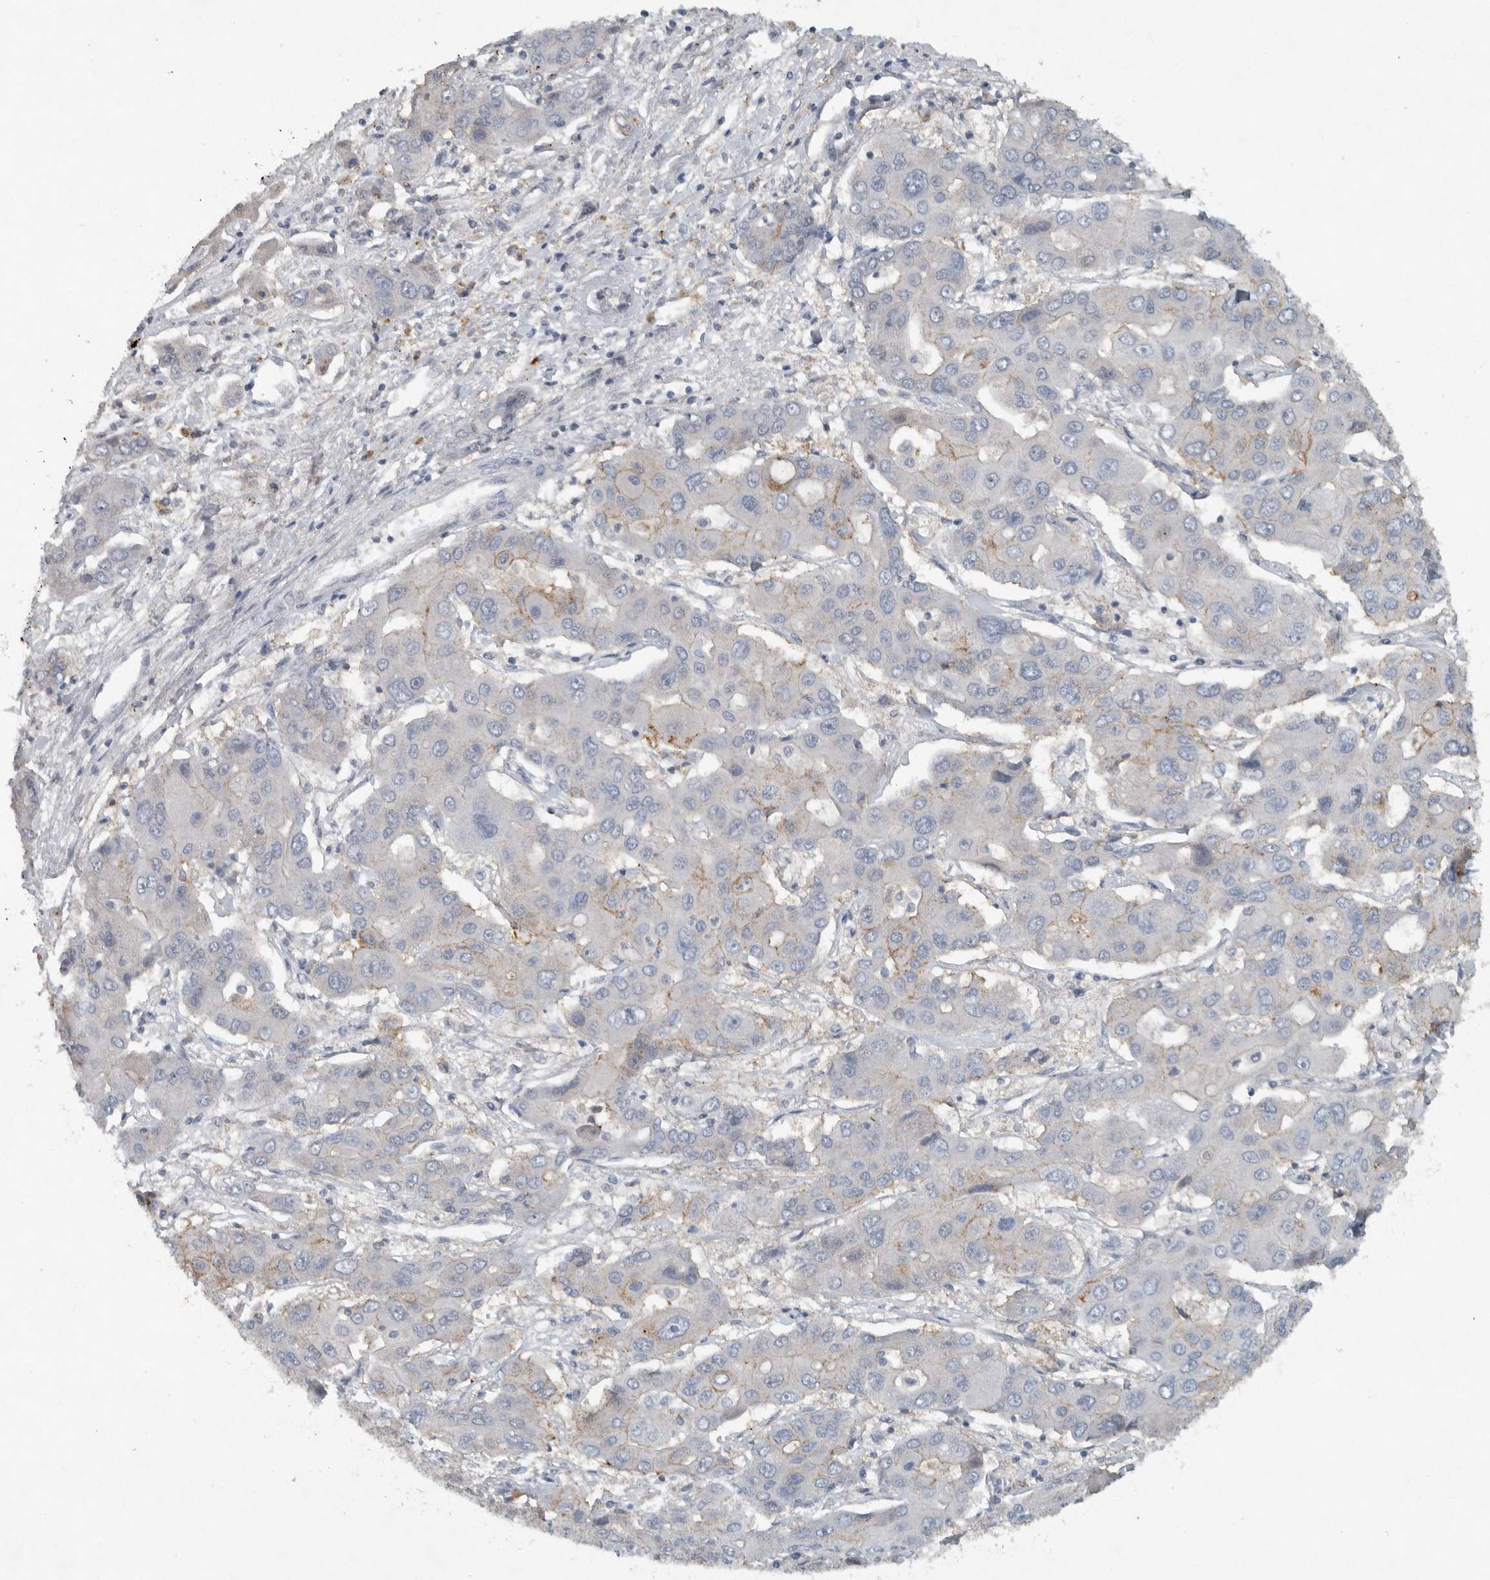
{"staining": {"intensity": "moderate", "quantity": "<25%", "location": "cytoplasmic/membranous"}, "tissue": "liver cancer", "cell_type": "Tumor cells", "image_type": "cancer", "snomed": [{"axis": "morphology", "description": "Cholangiocarcinoma"}, {"axis": "topography", "description": "Liver"}], "caption": "Immunohistochemistry histopathology image of neoplastic tissue: liver cancer stained using immunohistochemistry (IHC) shows low levels of moderate protein expression localized specifically in the cytoplasmic/membranous of tumor cells, appearing as a cytoplasmic/membranous brown color.", "gene": "IL20", "patient": {"sex": "male", "age": 67}}